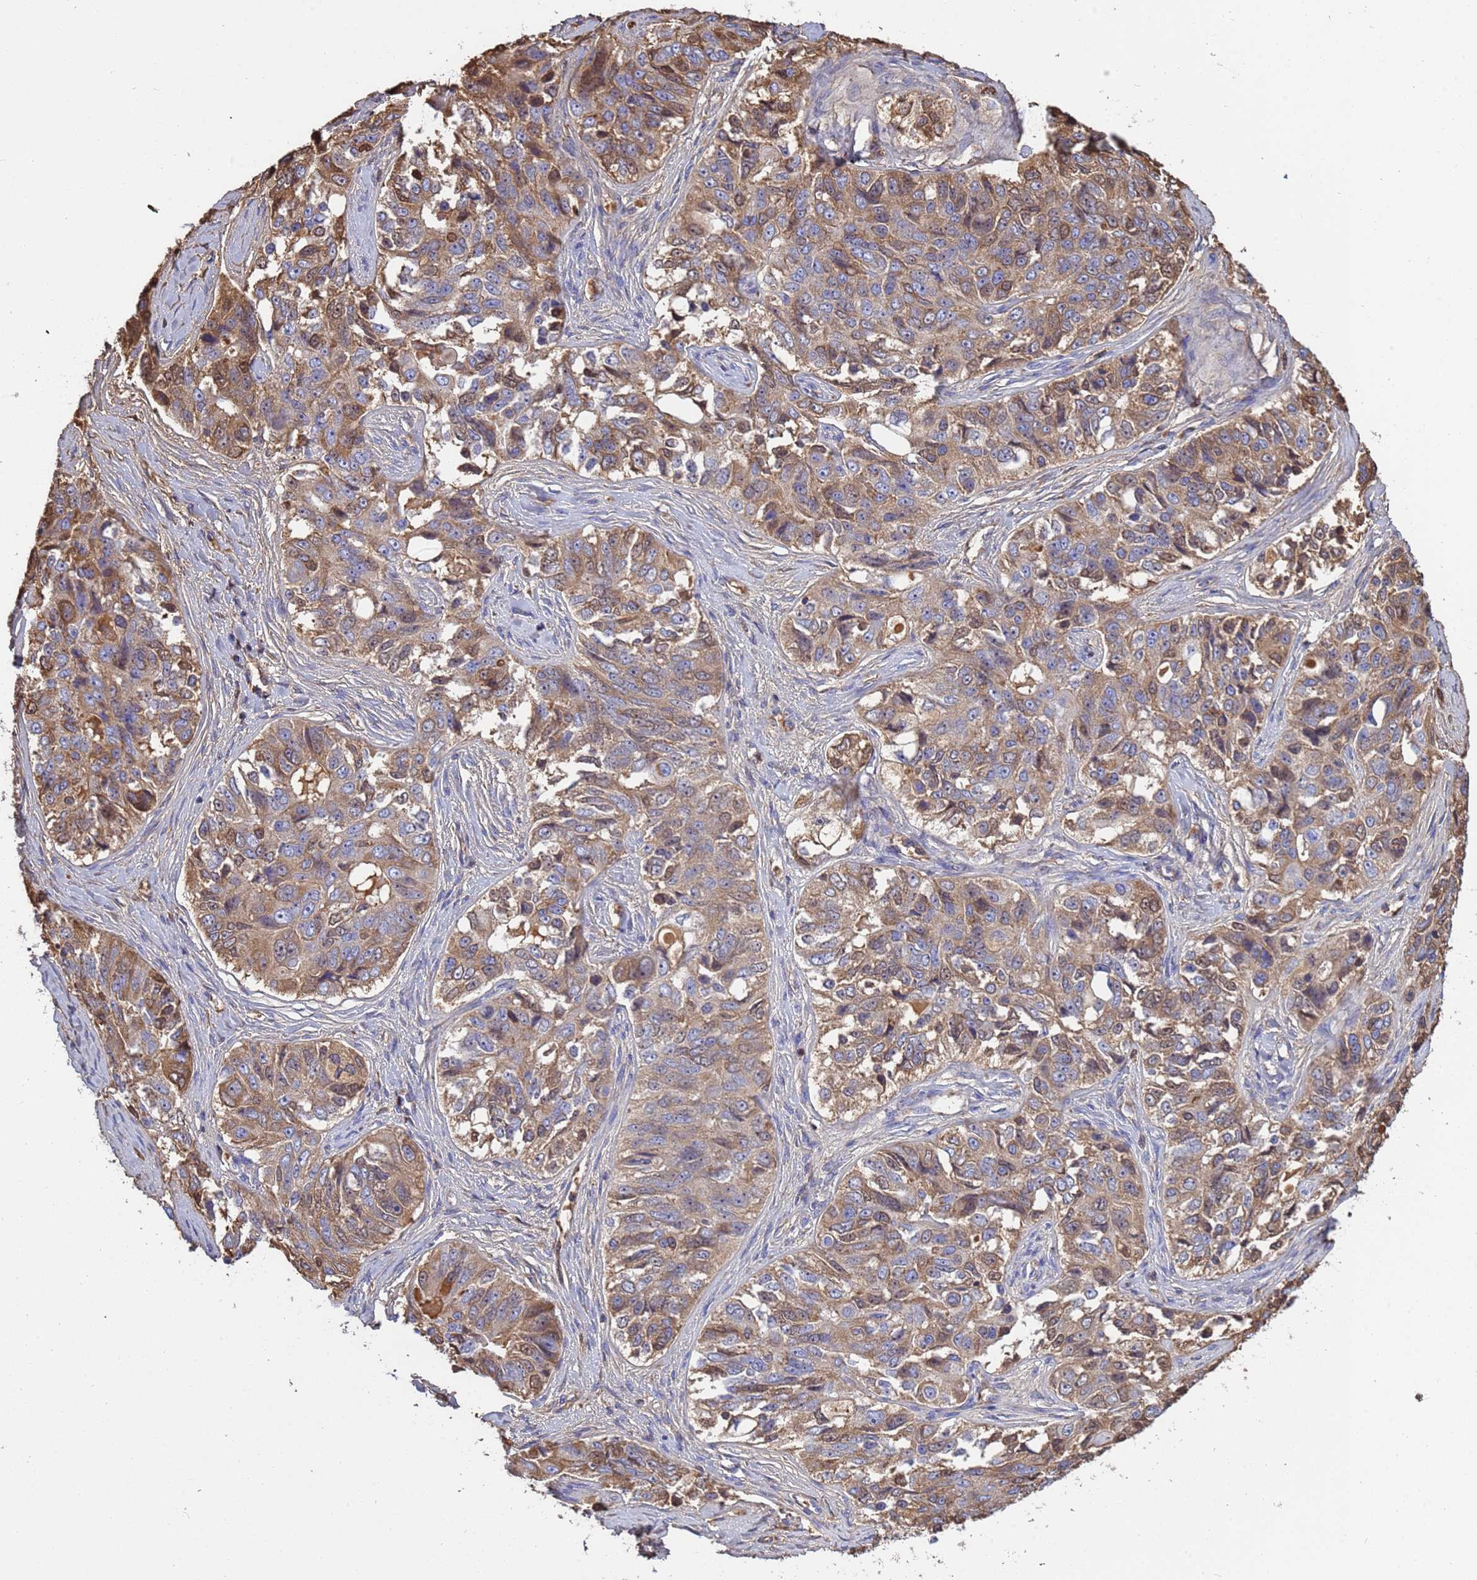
{"staining": {"intensity": "moderate", "quantity": ">75%", "location": "cytoplasmic/membranous"}, "tissue": "ovarian cancer", "cell_type": "Tumor cells", "image_type": "cancer", "snomed": [{"axis": "morphology", "description": "Carcinoma, endometroid"}, {"axis": "topography", "description": "Ovary"}], "caption": "An IHC image of tumor tissue is shown. Protein staining in brown highlights moderate cytoplasmic/membranous positivity in ovarian endometroid carcinoma within tumor cells.", "gene": "GLUD1", "patient": {"sex": "female", "age": 51}}